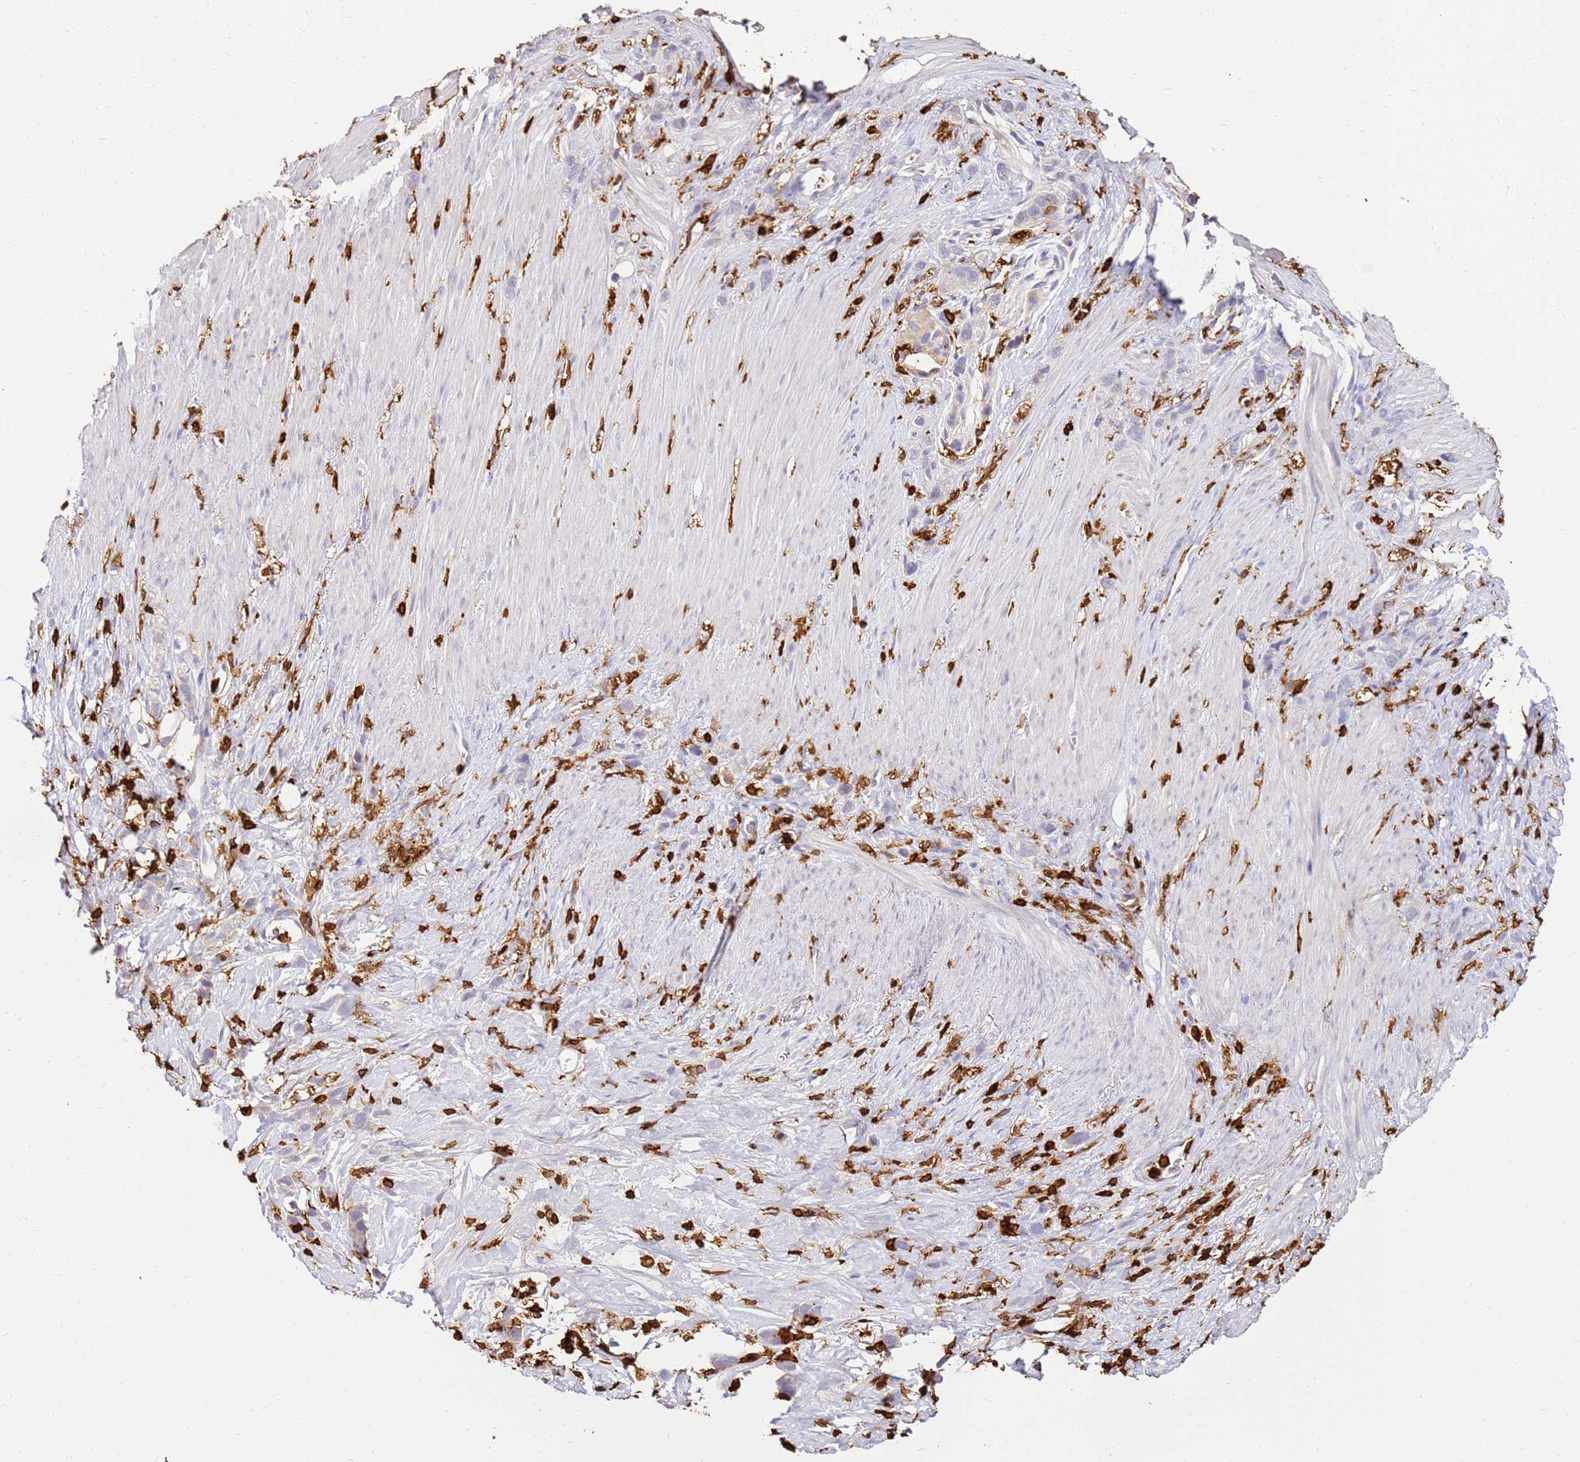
{"staining": {"intensity": "negative", "quantity": "none", "location": "none"}, "tissue": "stomach cancer", "cell_type": "Tumor cells", "image_type": "cancer", "snomed": [{"axis": "morphology", "description": "Adenocarcinoma, NOS"}, {"axis": "topography", "description": "Stomach"}], "caption": "Immunohistochemistry photomicrograph of human stomach cancer (adenocarcinoma) stained for a protein (brown), which exhibits no staining in tumor cells.", "gene": "CORO1A", "patient": {"sex": "female", "age": 65}}